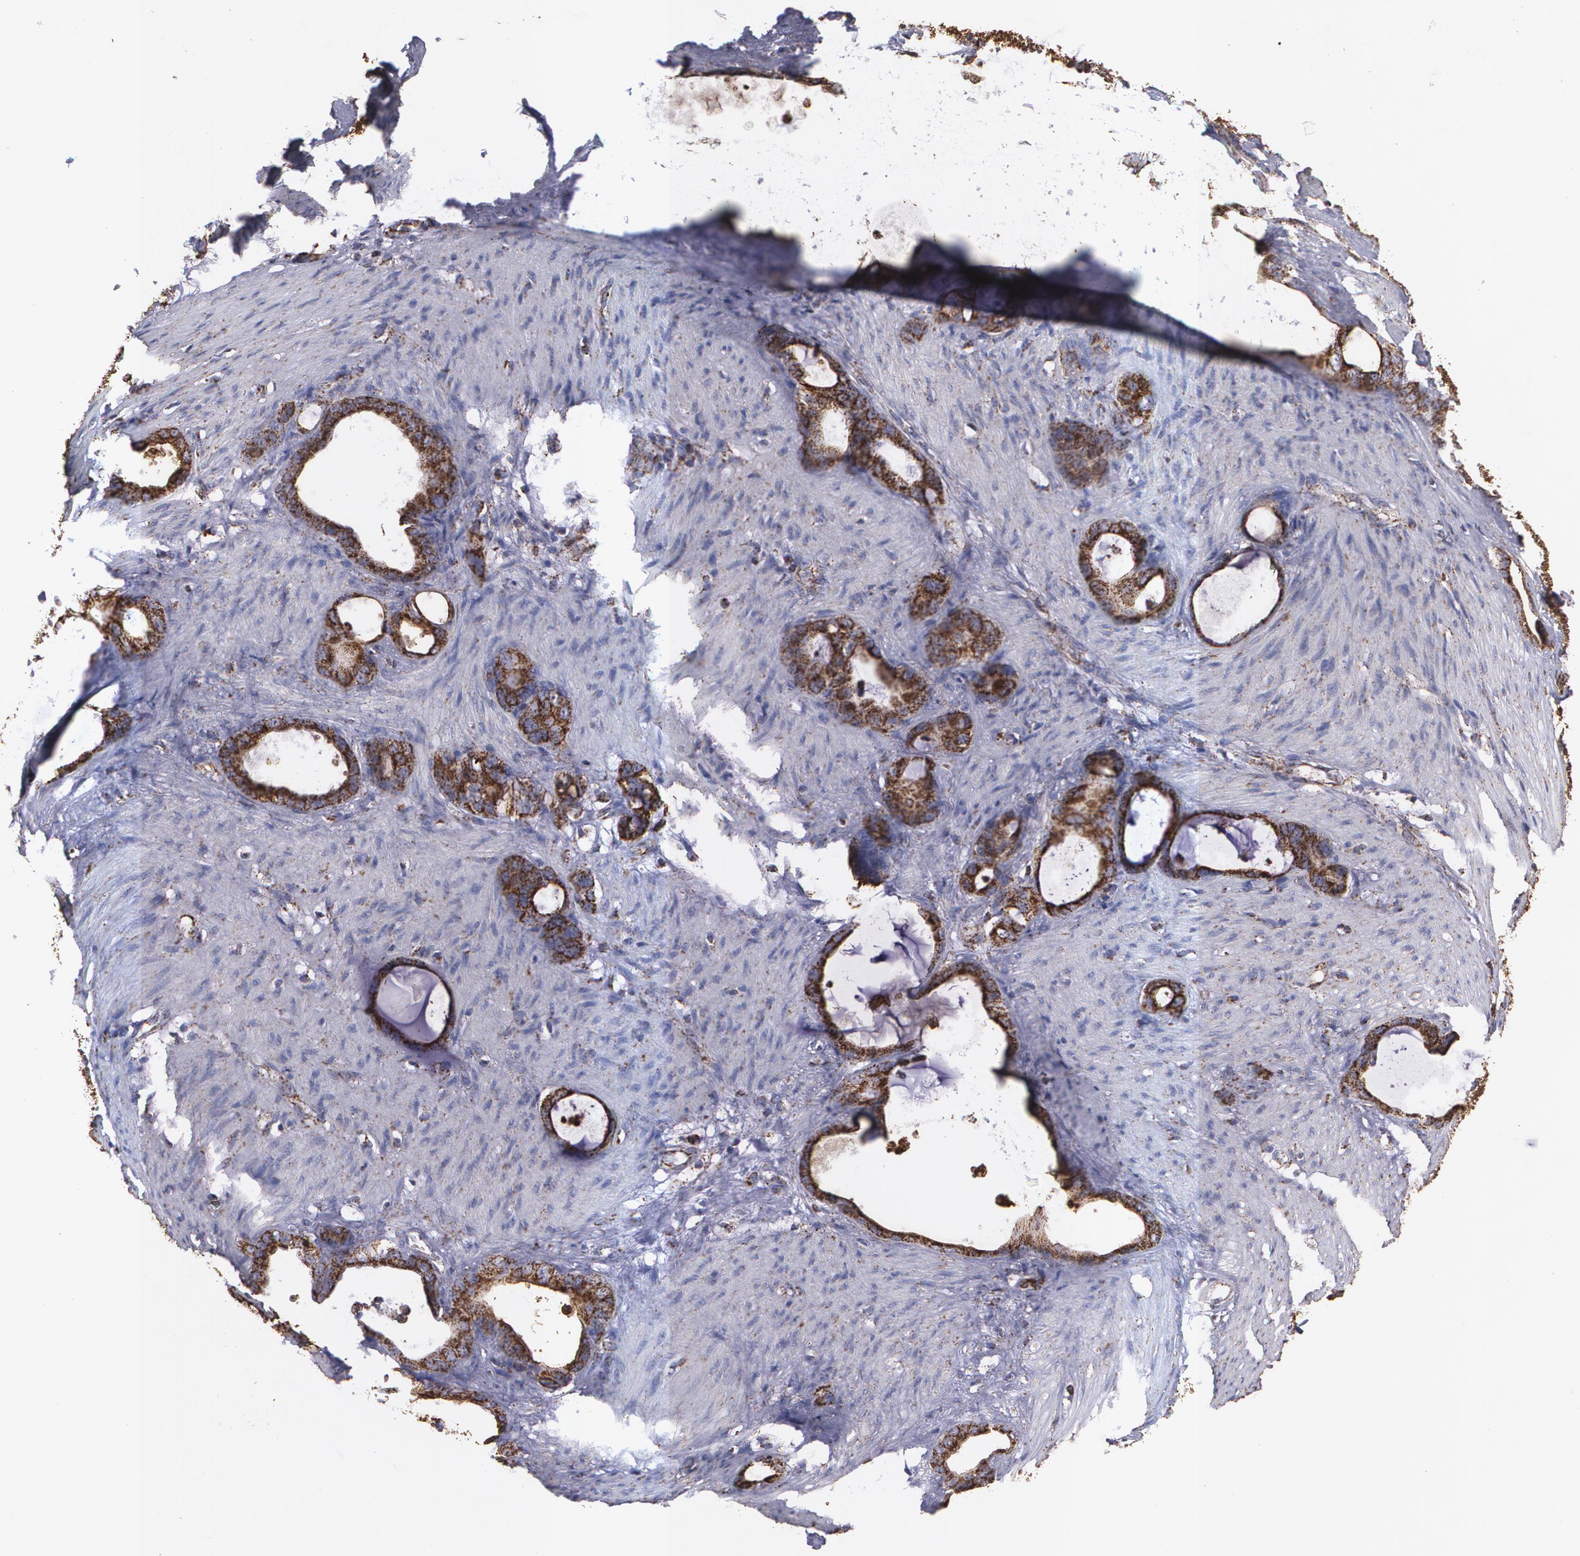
{"staining": {"intensity": "strong", "quantity": ">75%", "location": "cytoplasmic/membranous"}, "tissue": "stomach cancer", "cell_type": "Tumor cells", "image_type": "cancer", "snomed": [{"axis": "morphology", "description": "Adenocarcinoma, NOS"}, {"axis": "topography", "description": "Stomach"}], "caption": "Protein staining demonstrates strong cytoplasmic/membranous positivity in about >75% of tumor cells in adenocarcinoma (stomach).", "gene": "HSPD1", "patient": {"sex": "female", "age": 75}}